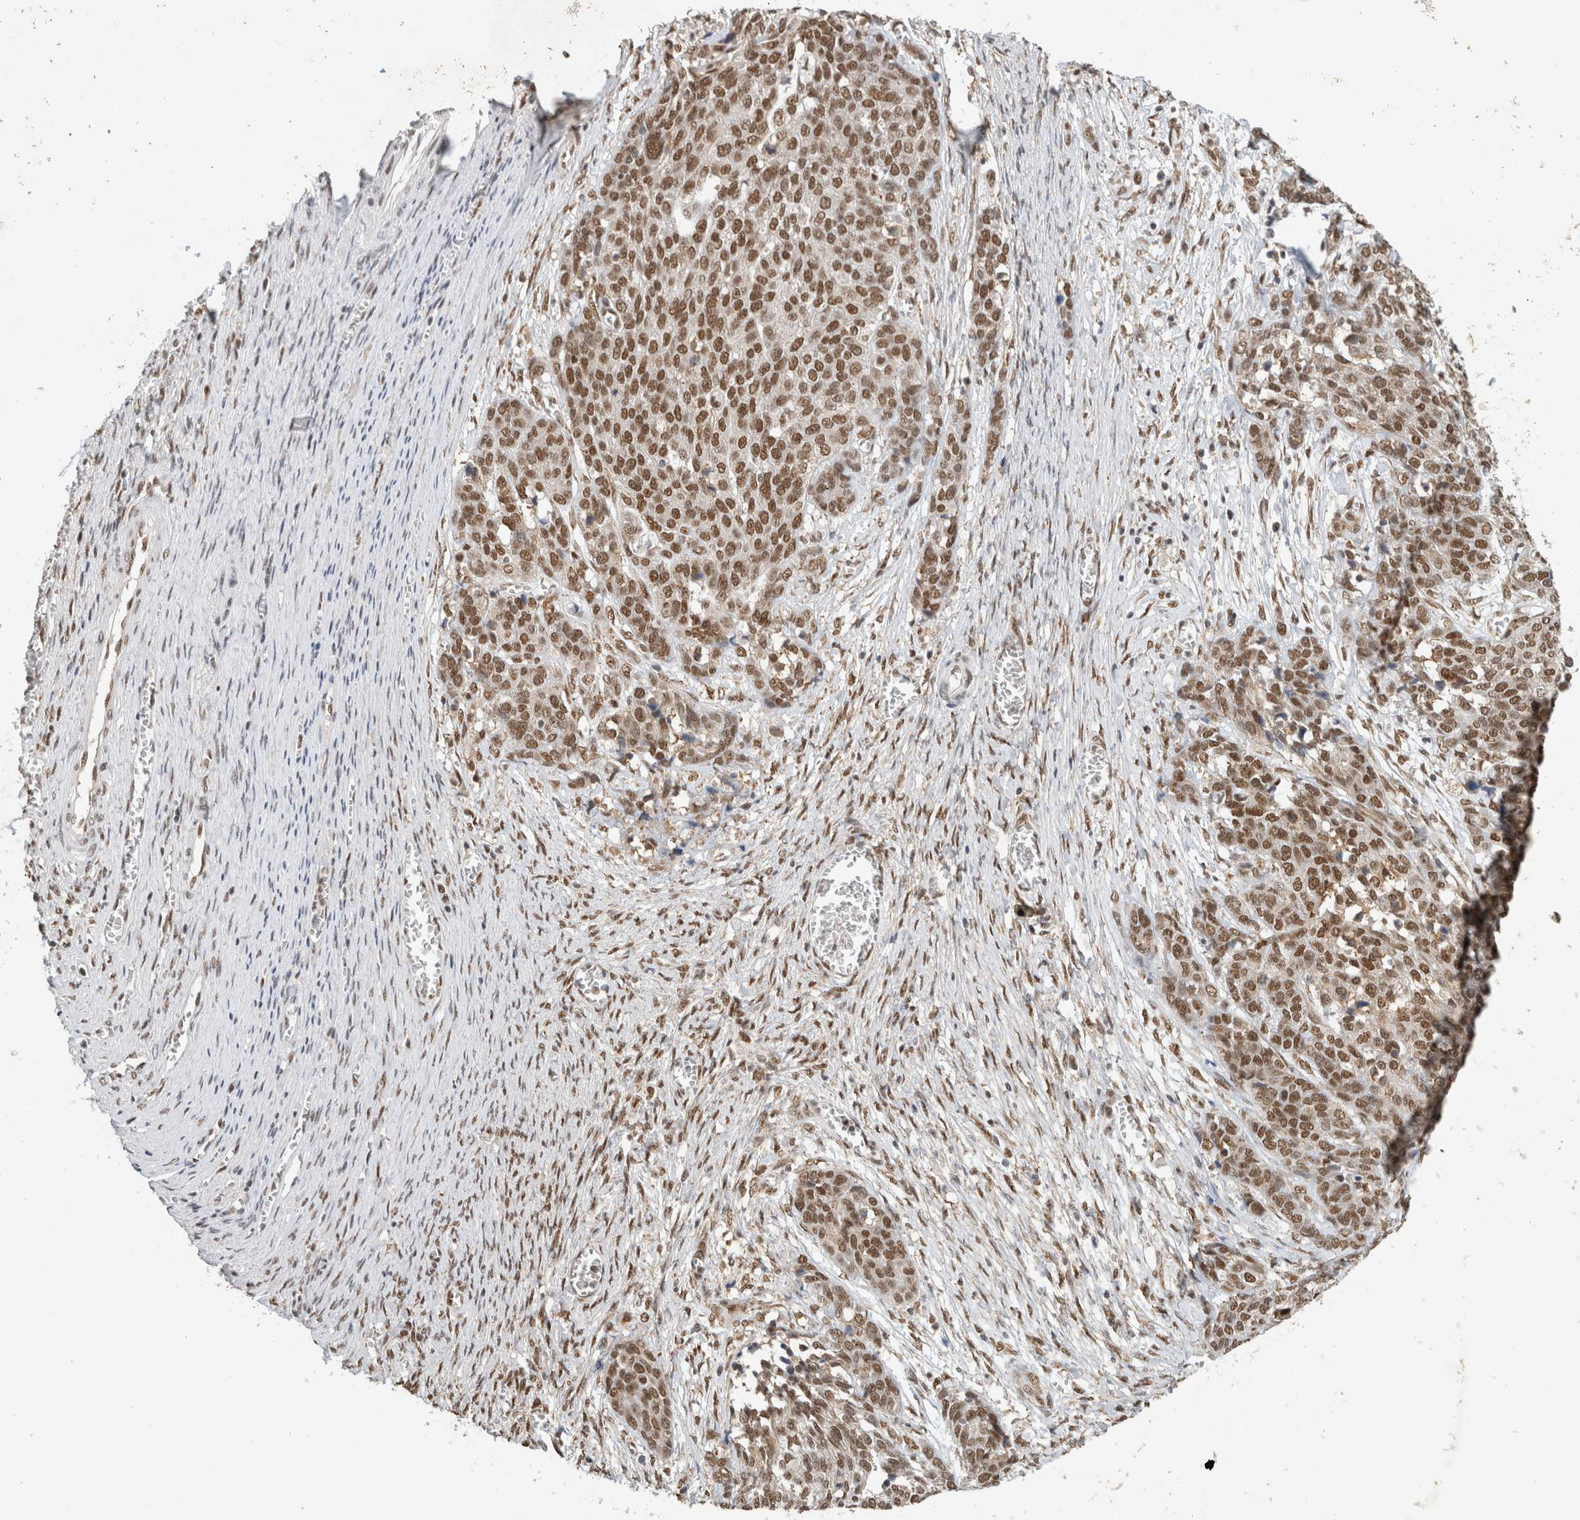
{"staining": {"intensity": "strong", "quantity": ">75%", "location": "nuclear"}, "tissue": "ovarian cancer", "cell_type": "Tumor cells", "image_type": "cancer", "snomed": [{"axis": "morphology", "description": "Cystadenocarcinoma, serous, NOS"}, {"axis": "topography", "description": "Ovary"}], "caption": "The immunohistochemical stain labels strong nuclear expression in tumor cells of serous cystadenocarcinoma (ovarian) tissue. The protein is stained brown, and the nuclei are stained in blue (DAB (3,3'-diaminobenzidine) IHC with brightfield microscopy, high magnification).", "gene": "DDX42", "patient": {"sex": "female", "age": 44}}